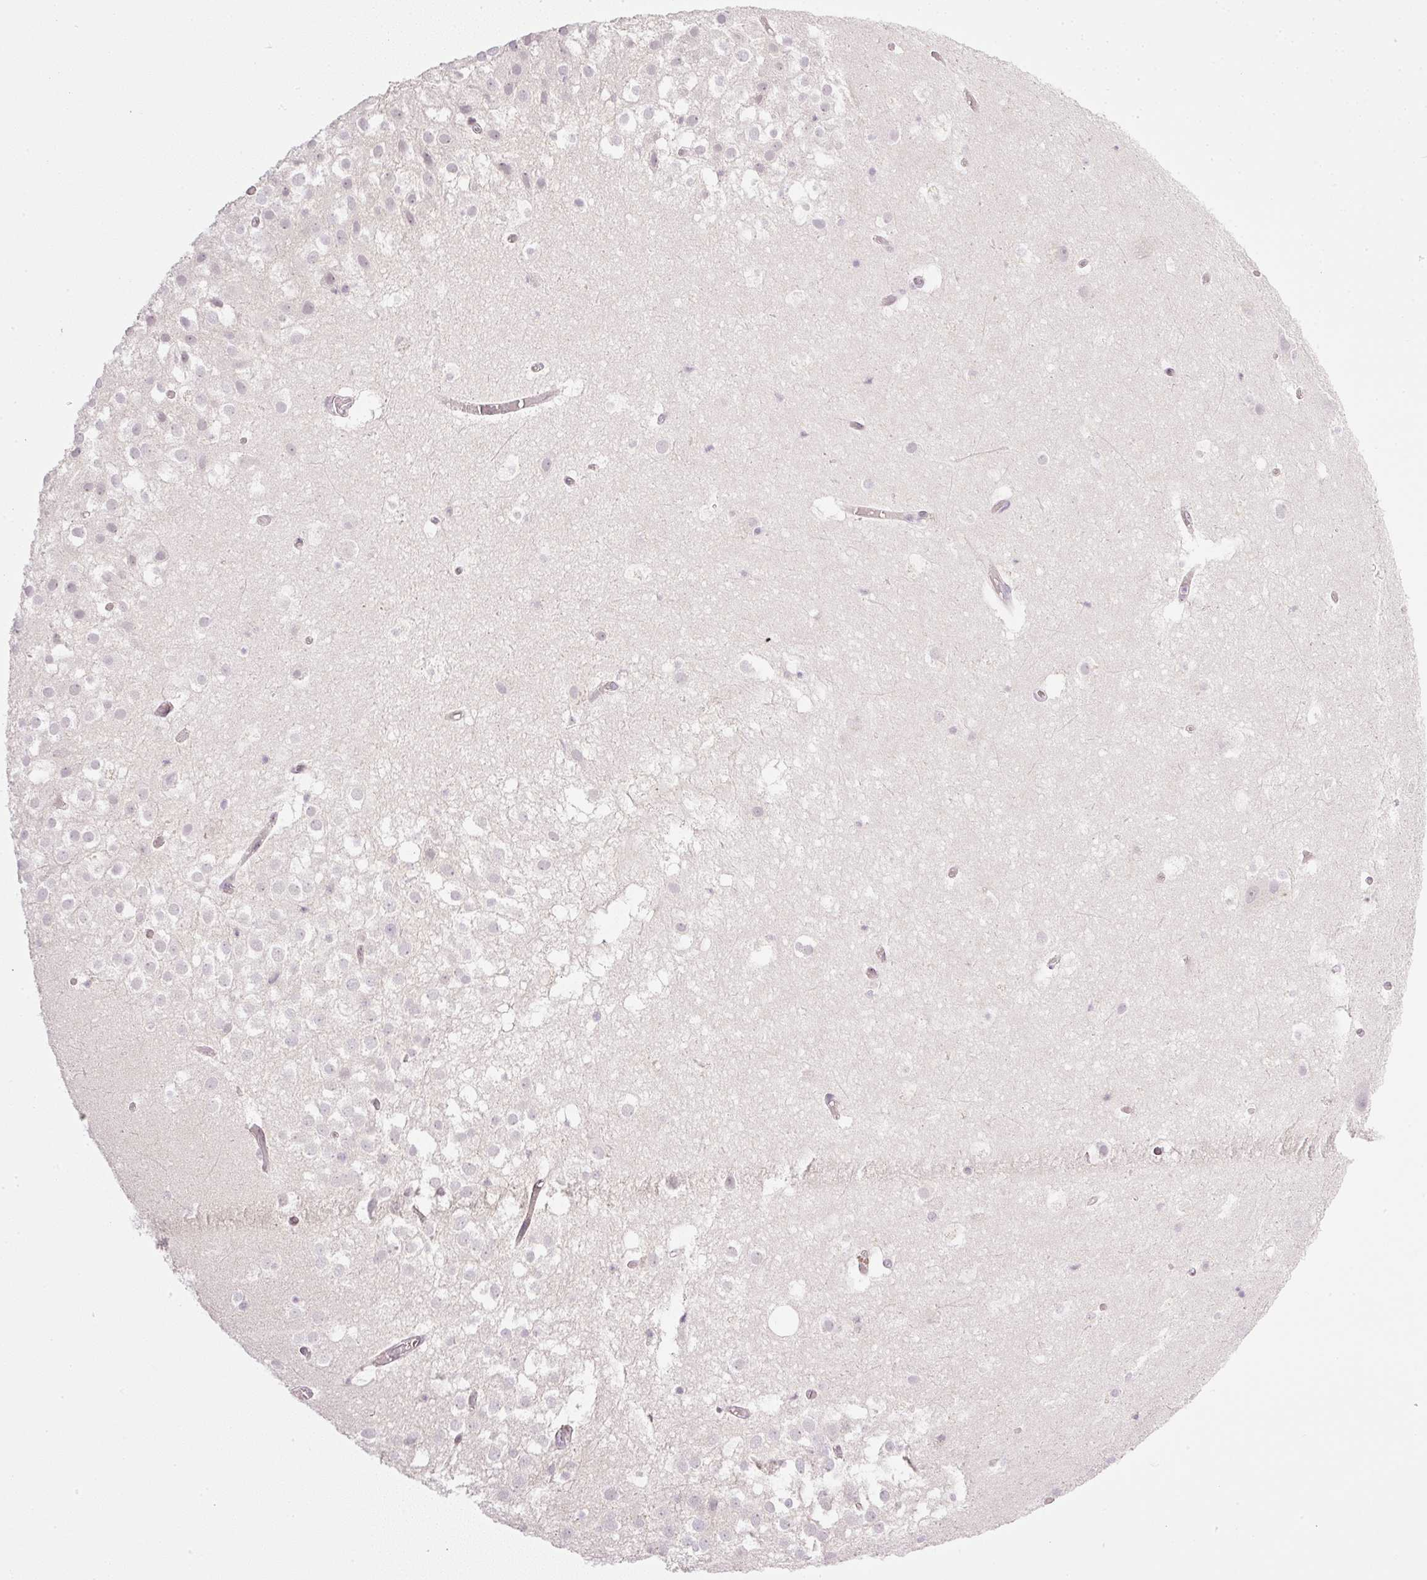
{"staining": {"intensity": "negative", "quantity": "none", "location": "none"}, "tissue": "hippocampus", "cell_type": "Glial cells", "image_type": "normal", "snomed": [{"axis": "morphology", "description": "Normal tissue, NOS"}, {"axis": "topography", "description": "Hippocampus"}], "caption": "Immunohistochemistry histopathology image of unremarkable hippocampus stained for a protein (brown), which demonstrates no positivity in glial cells. The staining is performed using DAB (3,3'-diaminobenzidine) brown chromogen with nuclei counter-stained in using hematoxylin.", "gene": "AAR2", "patient": {"sex": "female", "age": 52}}